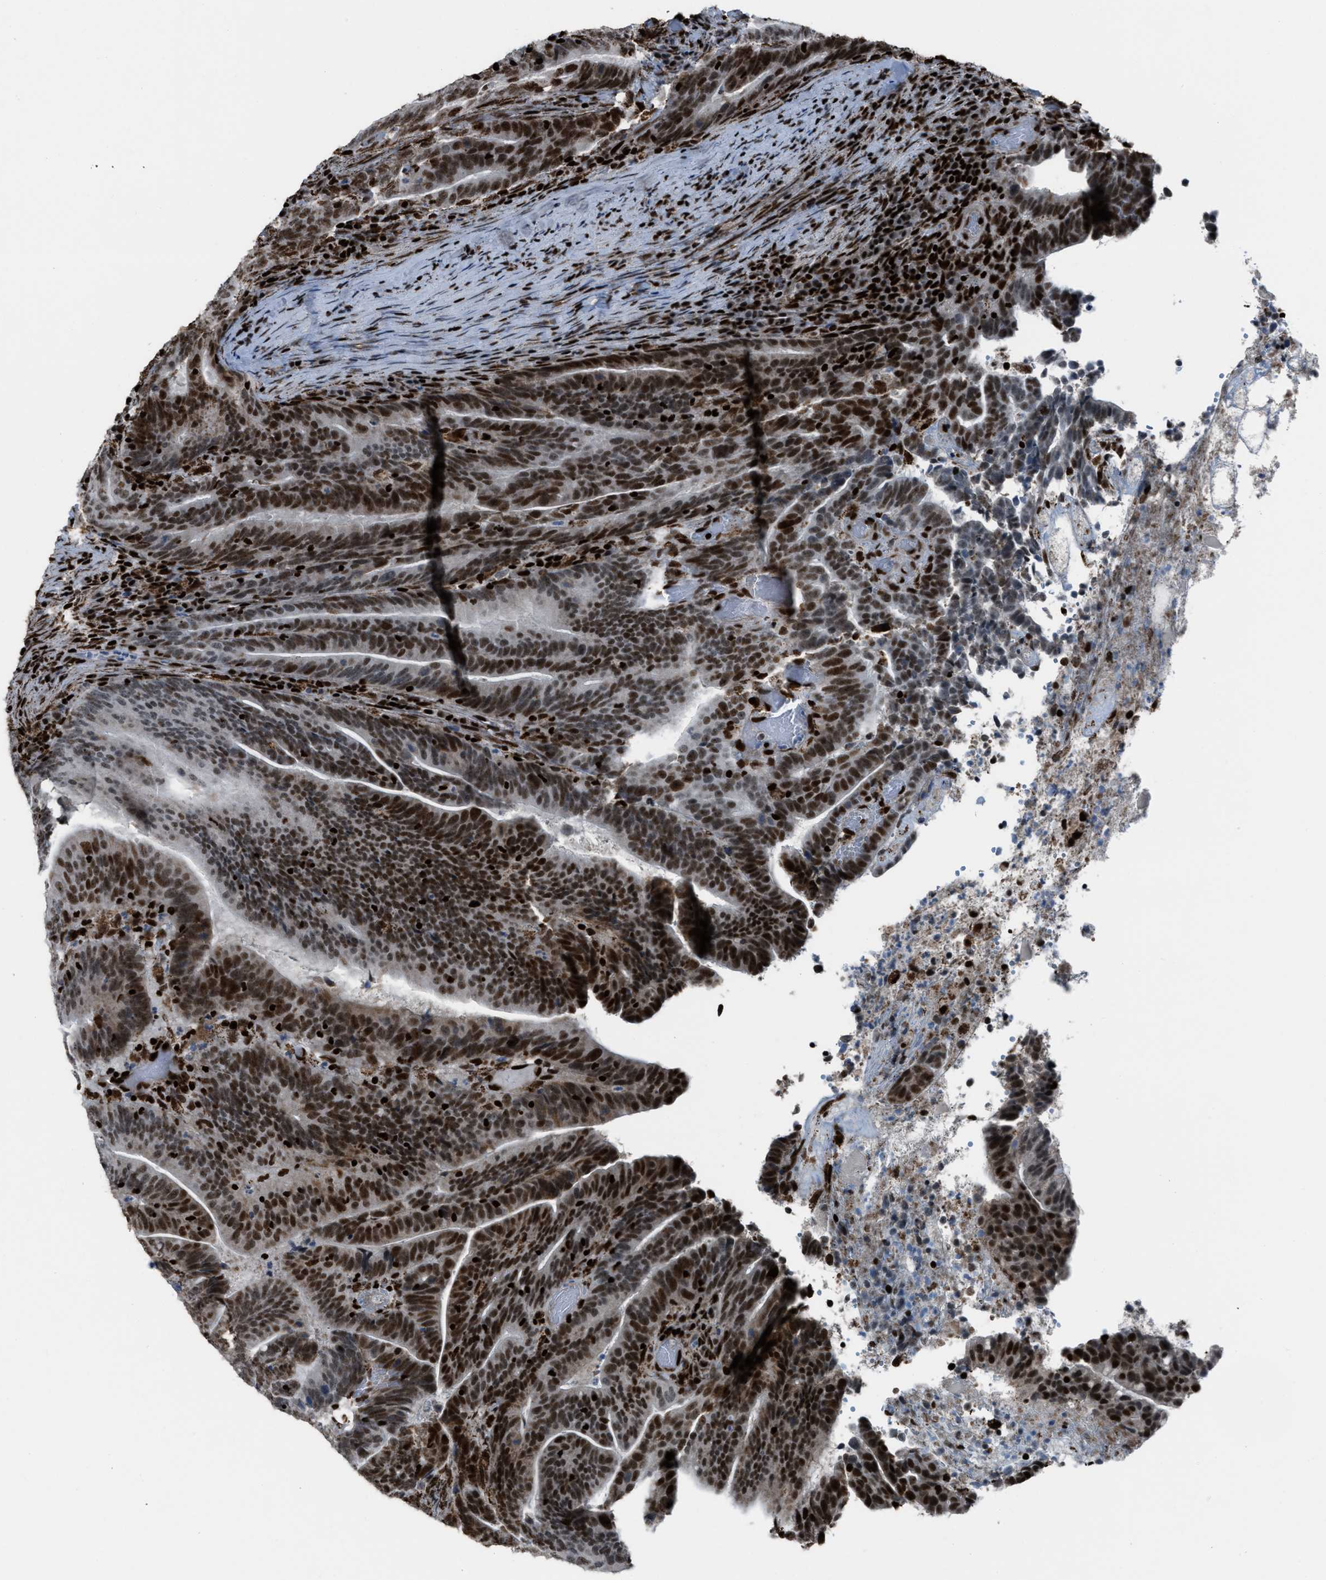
{"staining": {"intensity": "strong", "quantity": ">75%", "location": "cytoplasmic/membranous,nuclear"}, "tissue": "colorectal cancer", "cell_type": "Tumor cells", "image_type": "cancer", "snomed": [{"axis": "morphology", "description": "Adenocarcinoma, NOS"}, {"axis": "topography", "description": "Colon"}], "caption": "A high-resolution histopathology image shows immunohistochemistry staining of colorectal cancer, which reveals strong cytoplasmic/membranous and nuclear positivity in approximately >75% of tumor cells. The staining was performed using DAB to visualize the protein expression in brown, while the nuclei were stained in blue with hematoxylin (Magnification: 20x).", "gene": "SLFN5", "patient": {"sex": "female", "age": 66}}